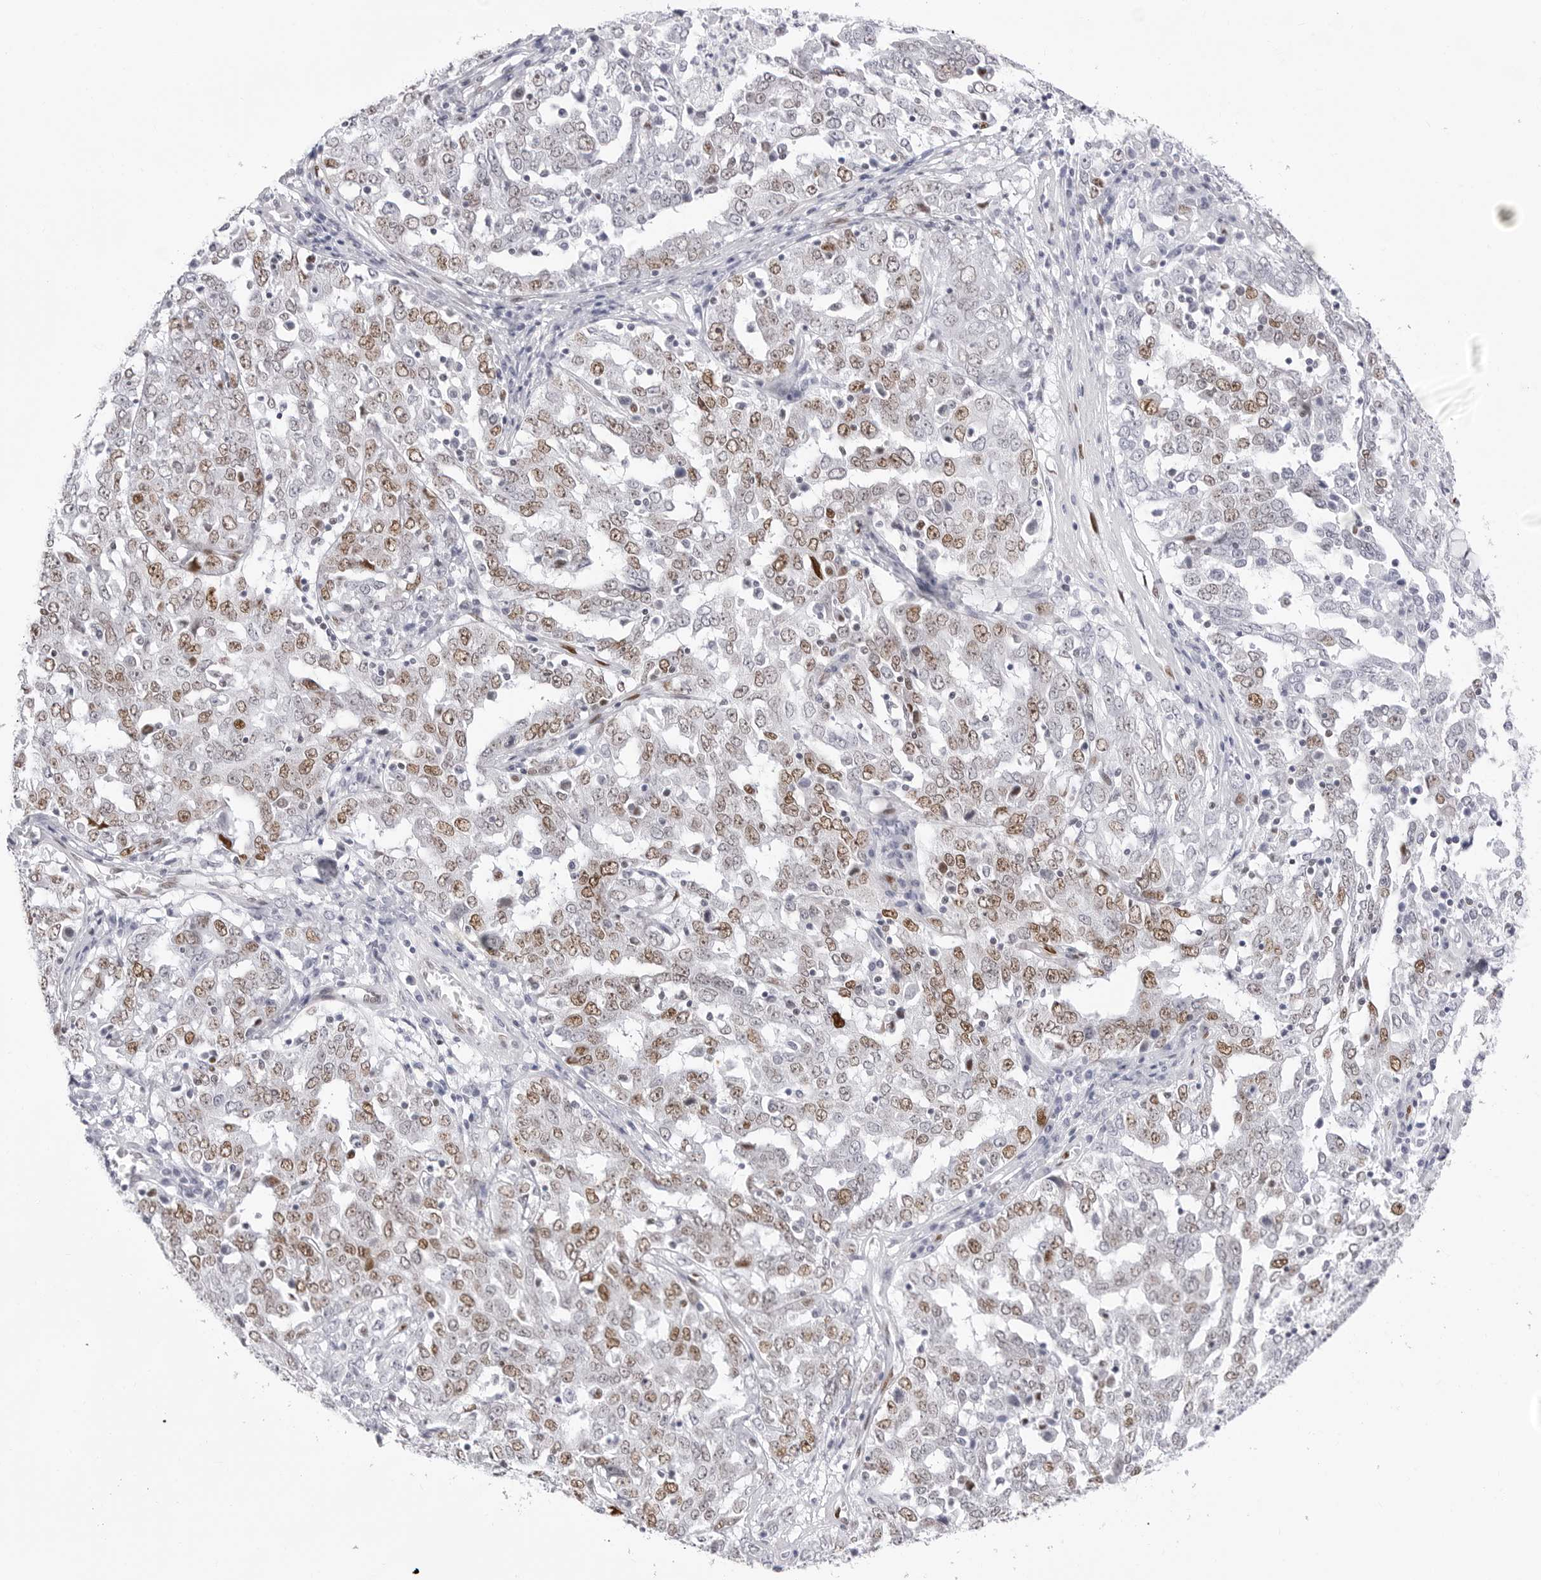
{"staining": {"intensity": "moderate", "quantity": ">75%", "location": "nuclear"}, "tissue": "ovarian cancer", "cell_type": "Tumor cells", "image_type": "cancer", "snomed": [{"axis": "morphology", "description": "Carcinoma, endometroid"}, {"axis": "topography", "description": "Ovary"}], "caption": "Ovarian endometroid carcinoma tissue demonstrates moderate nuclear expression in approximately >75% of tumor cells, visualized by immunohistochemistry.", "gene": "NASP", "patient": {"sex": "female", "age": 62}}